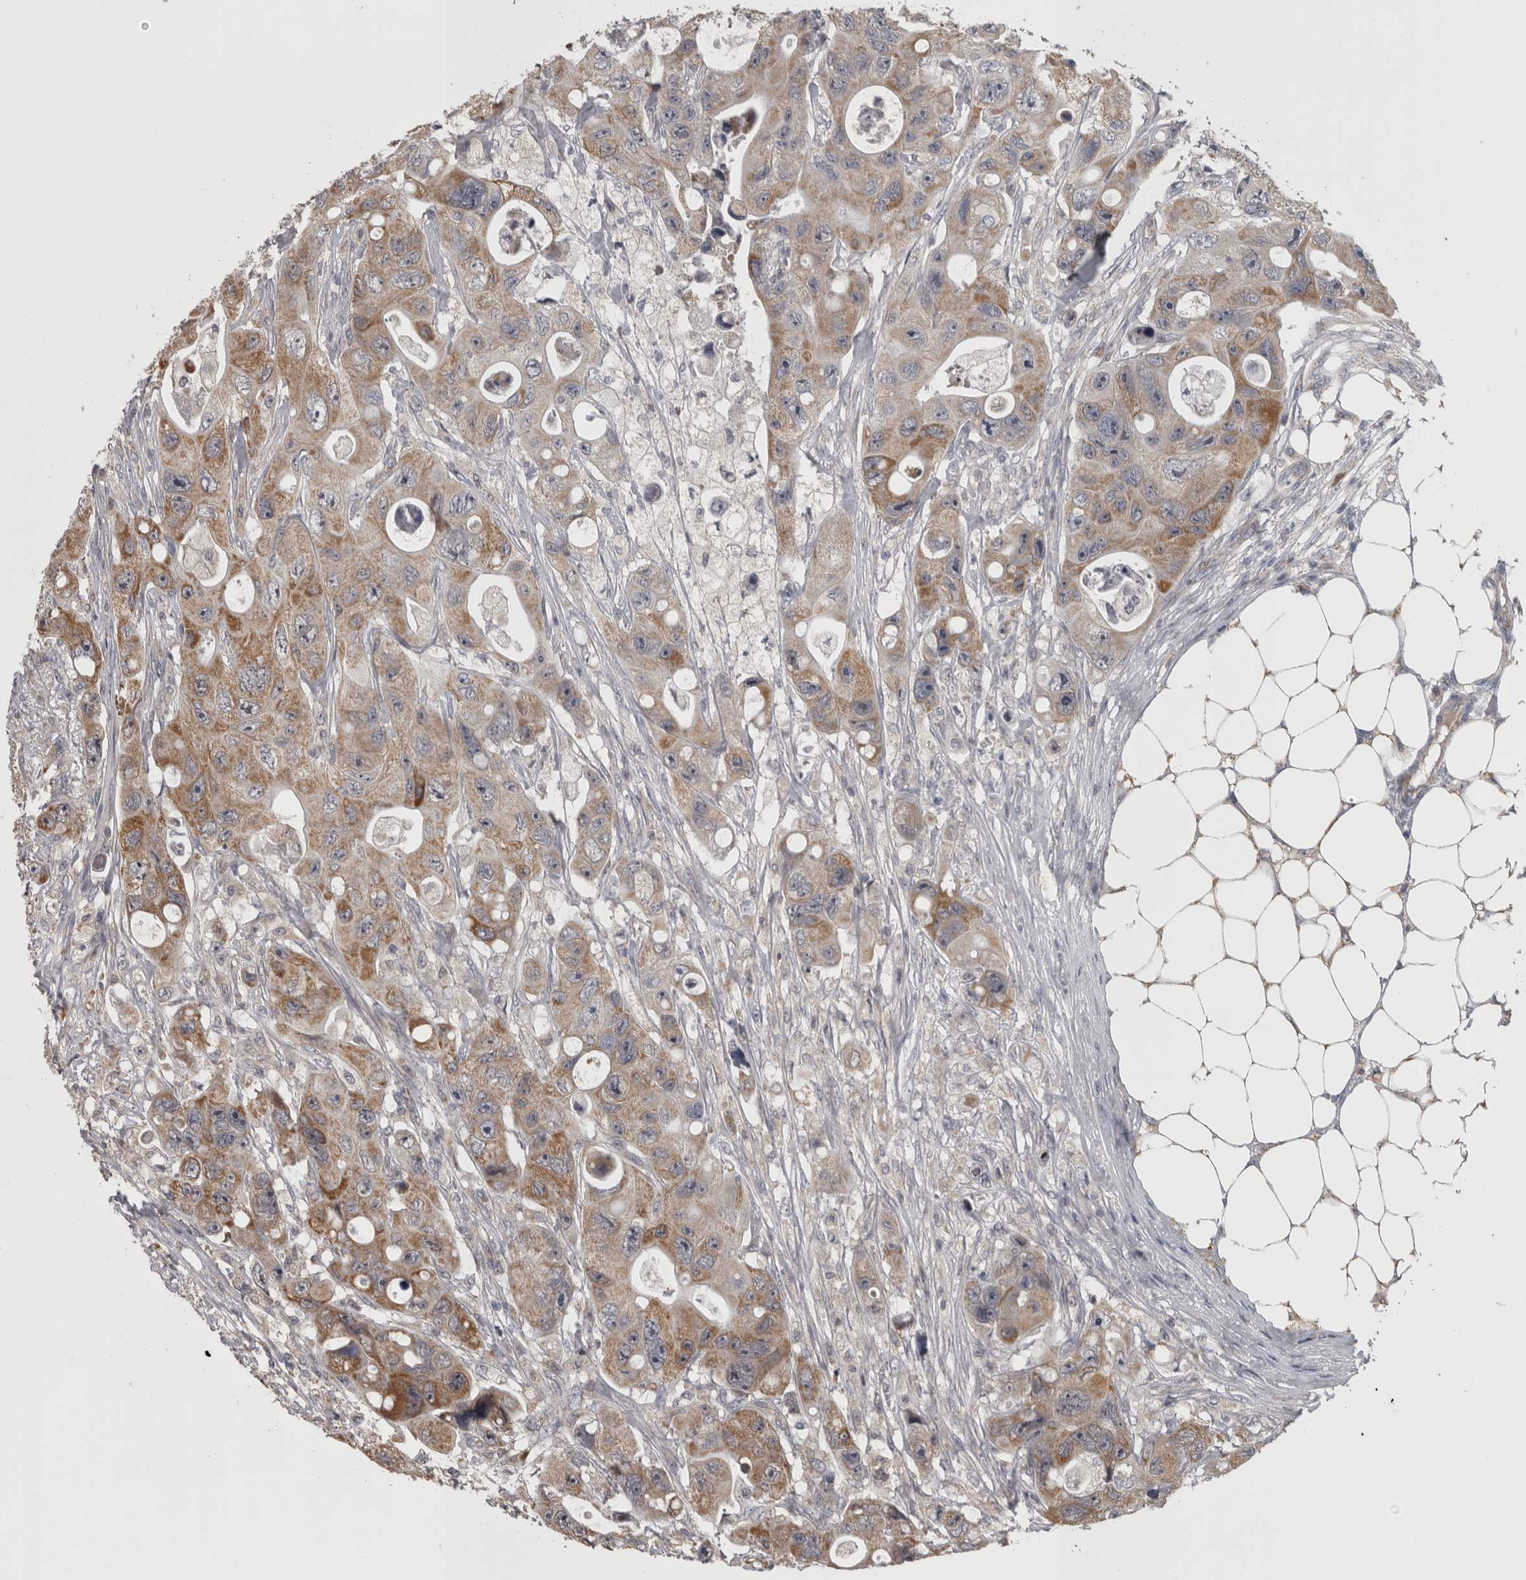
{"staining": {"intensity": "moderate", "quantity": ">75%", "location": "cytoplasmic/membranous"}, "tissue": "colorectal cancer", "cell_type": "Tumor cells", "image_type": "cancer", "snomed": [{"axis": "morphology", "description": "Adenocarcinoma, NOS"}, {"axis": "topography", "description": "Colon"}], "caption": "There is medium levels of moderate cytoplasmic/membranous positivity in tumor cells of adenocarcinoma (colorectal), as demonstrated by immunohistochemical staining (brown color).", "gene": "DBT", "patient": {"sex": "female", "age": 46}}